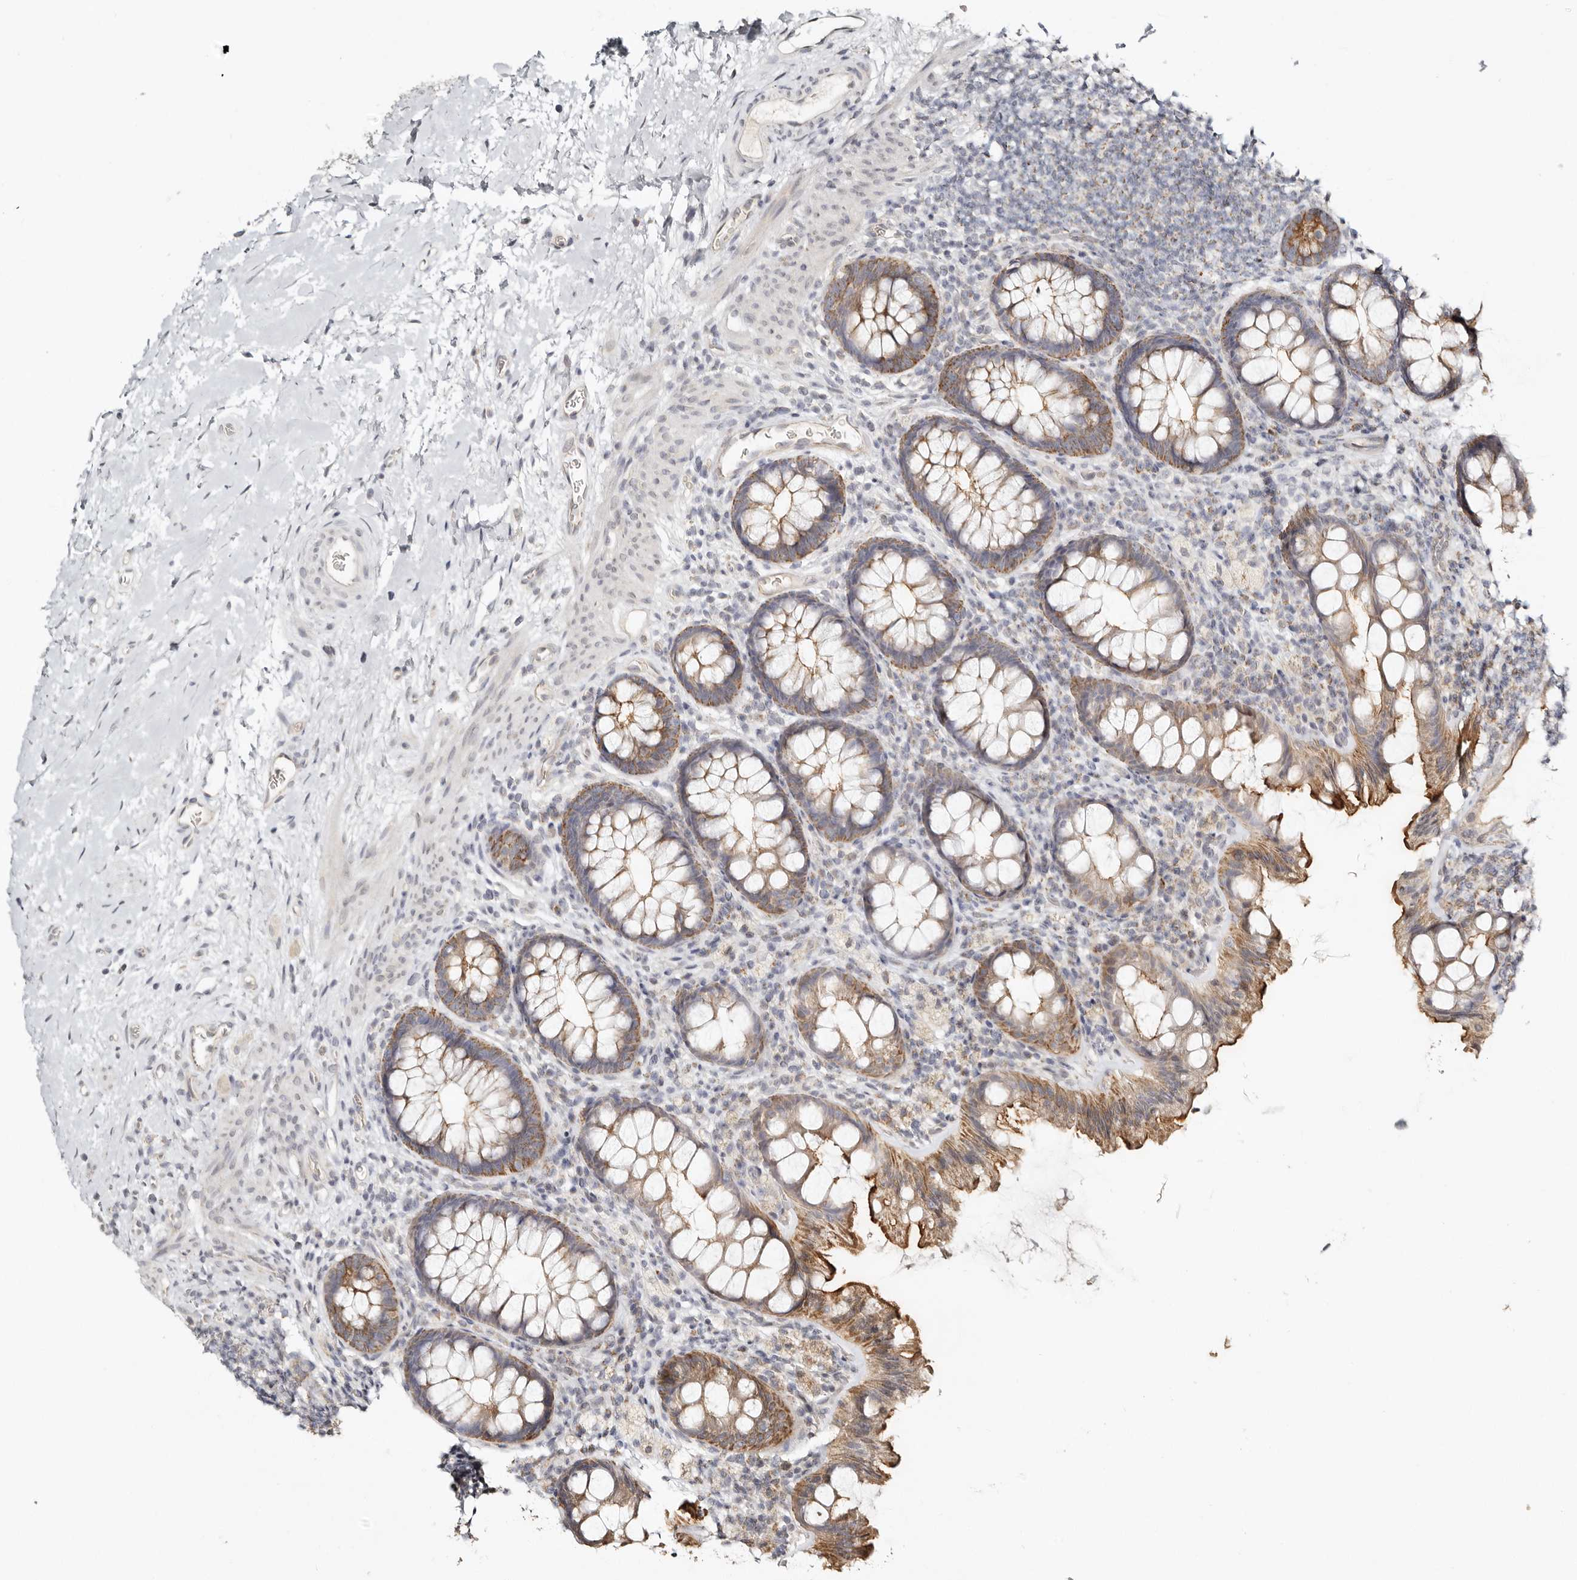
{"staining": {"intensity": "weak", "quantity": "<25%", "location": "cytoplasmic/membranous"}, "tissue": "colon", "cell_type": "Endothelial cells", "image_type": "normal", "snomed": [{"axis": "morphology", "description": "Normal tissue, NOS"}, {"axis": "topography", "description": "Colon"}], "caption": "Protein analysis of benign colon demonstrates no significant expression in endothelial cells. The staining was performed using DAB (3,3'-diaminobenzidine) to visualize the protein expression in brown, while the nuclei were stained in blue with hematoxylin (Magnification: 20x).", "gene": "KDF1", "patient": {"sex": "female", "age": 62}}